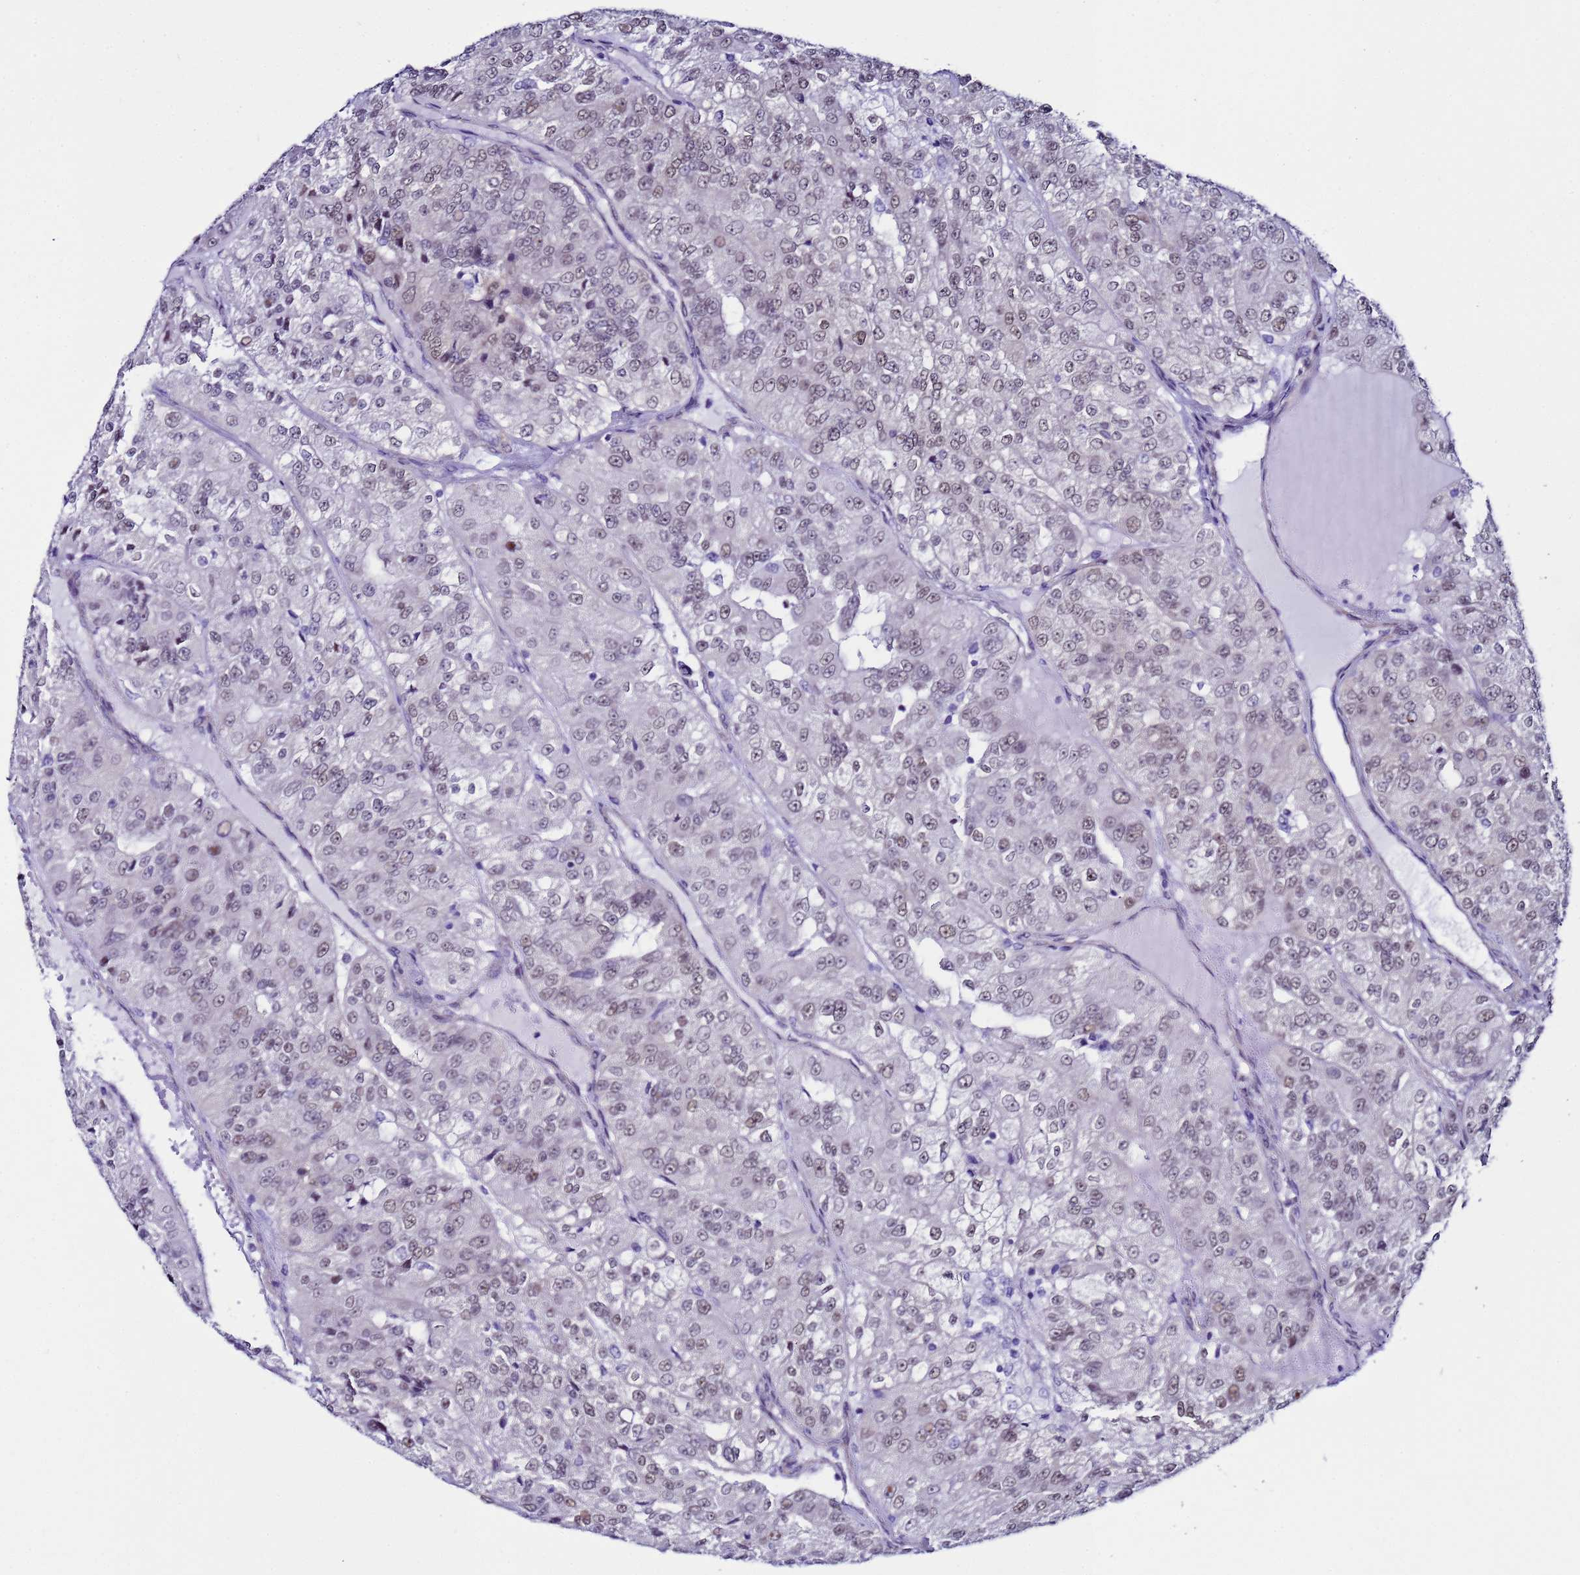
{"staining": {"intensity": "weak", "quantity": "25%-75%", "location": "nuclear"}, "tissue": "renal cancer", "cell_type": "Tumor cells", "image_type": "cancer", "snomed": [{"axis": "morphology", "description": "Adenocarcinoma, NOS"}, {"axis": "topography", "description": "Kidney"}], "caption": "The image exhibits a brown stain indicating the presence of a protein in the nuclear of tumor cells in renal cancer. (IHC, brightfield microscopy, high magnification).", "gene": "BCL7A", "patient": {"sex": "female", "age": 63}}